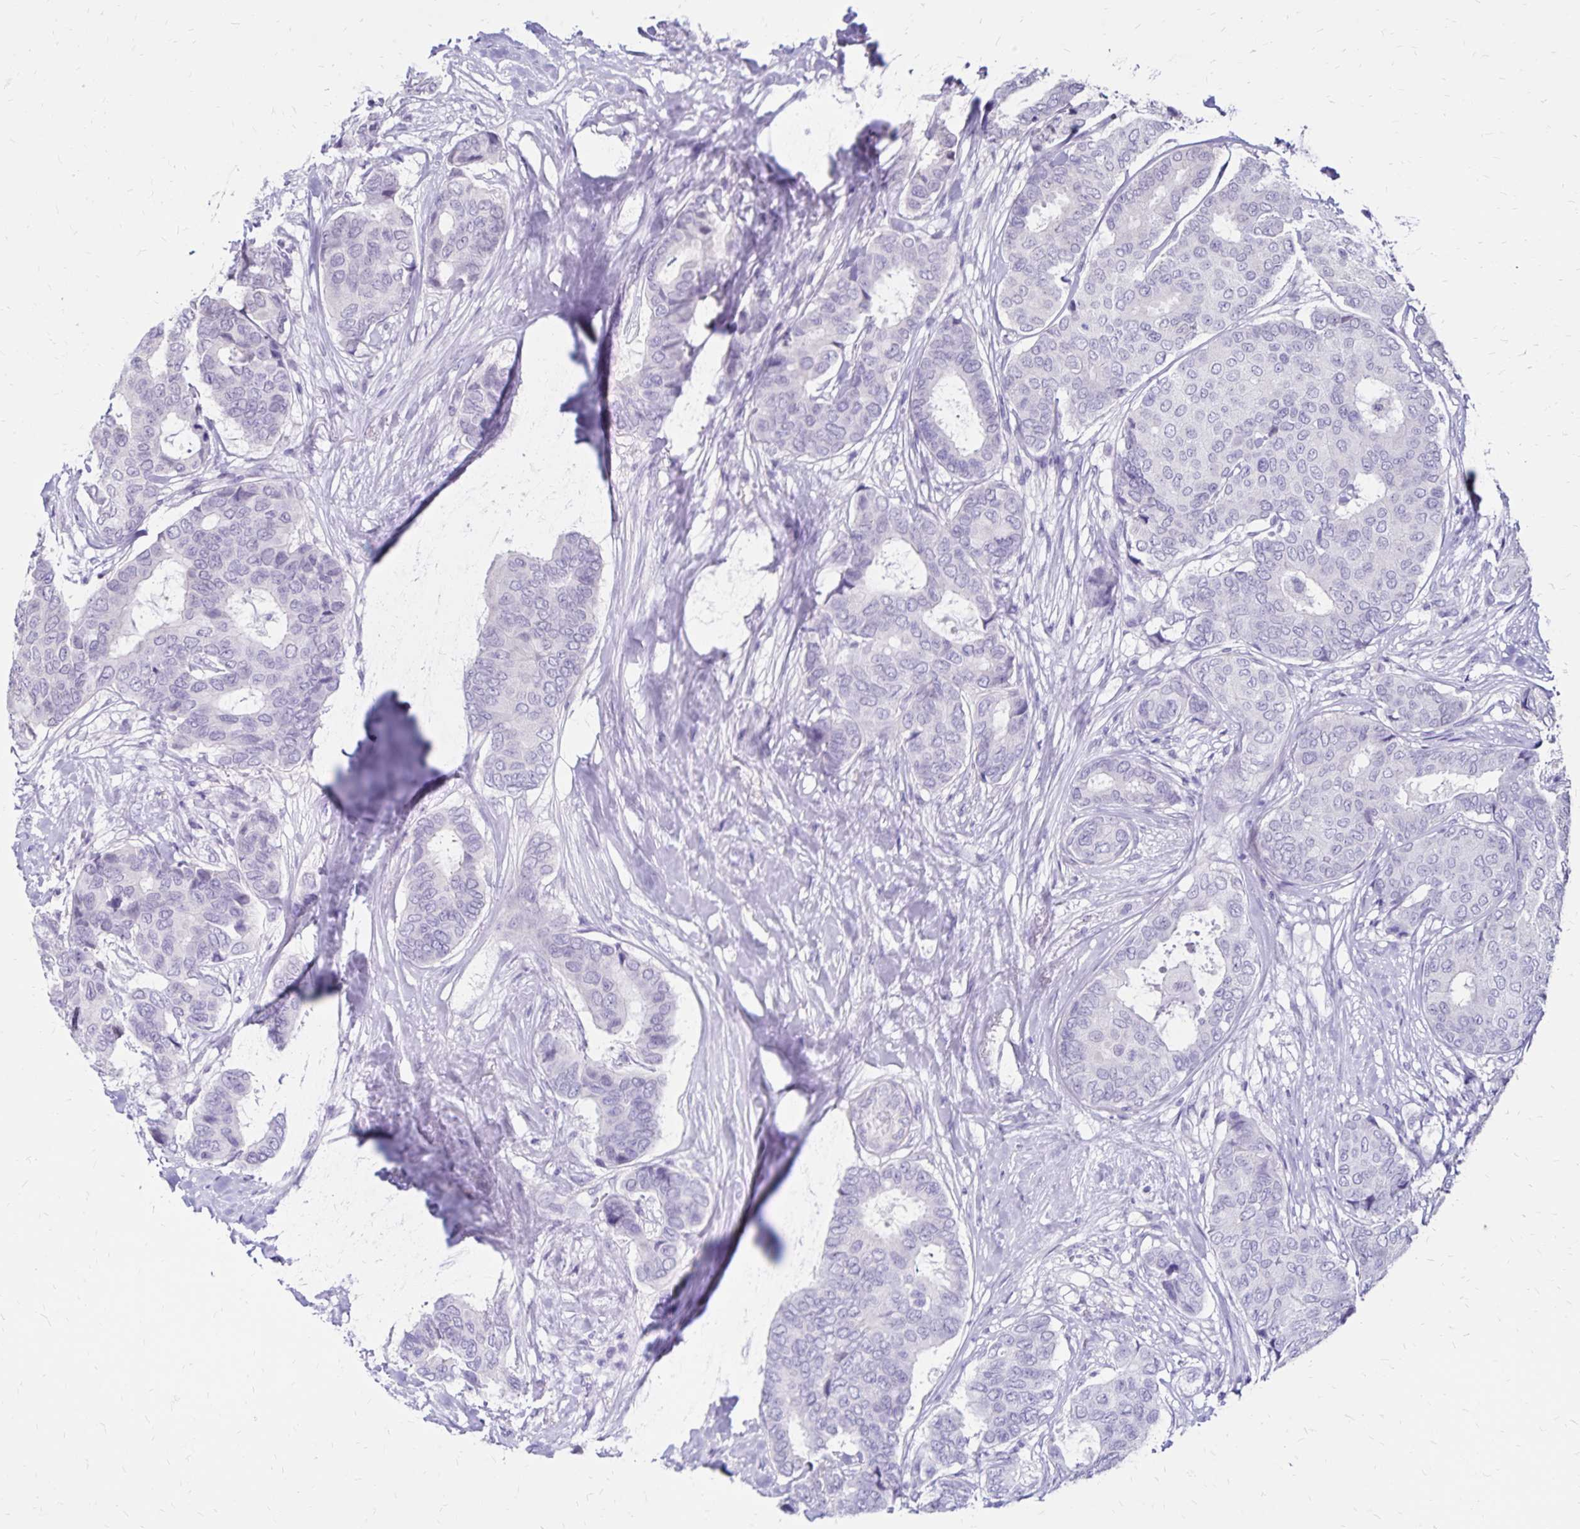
{"staining": {"intensity": "negative", "quantity": "none", "location": "none"}, "tissue": "breast cancer", "cell_type": "Tumor cells", "image_type": "cancer", "snomed": [{"axis": "morphology", "description": "Duct carcinoma"}, {"axis": "topography", "description": "Breast"}], "caption": "Human infiltrating ductal carcinoma (breast) stained for a protein using IHC exhibits no expression in tumor cells.", "gene": "SH3GL3", "patient": {"sex": "female", "age": 75}}